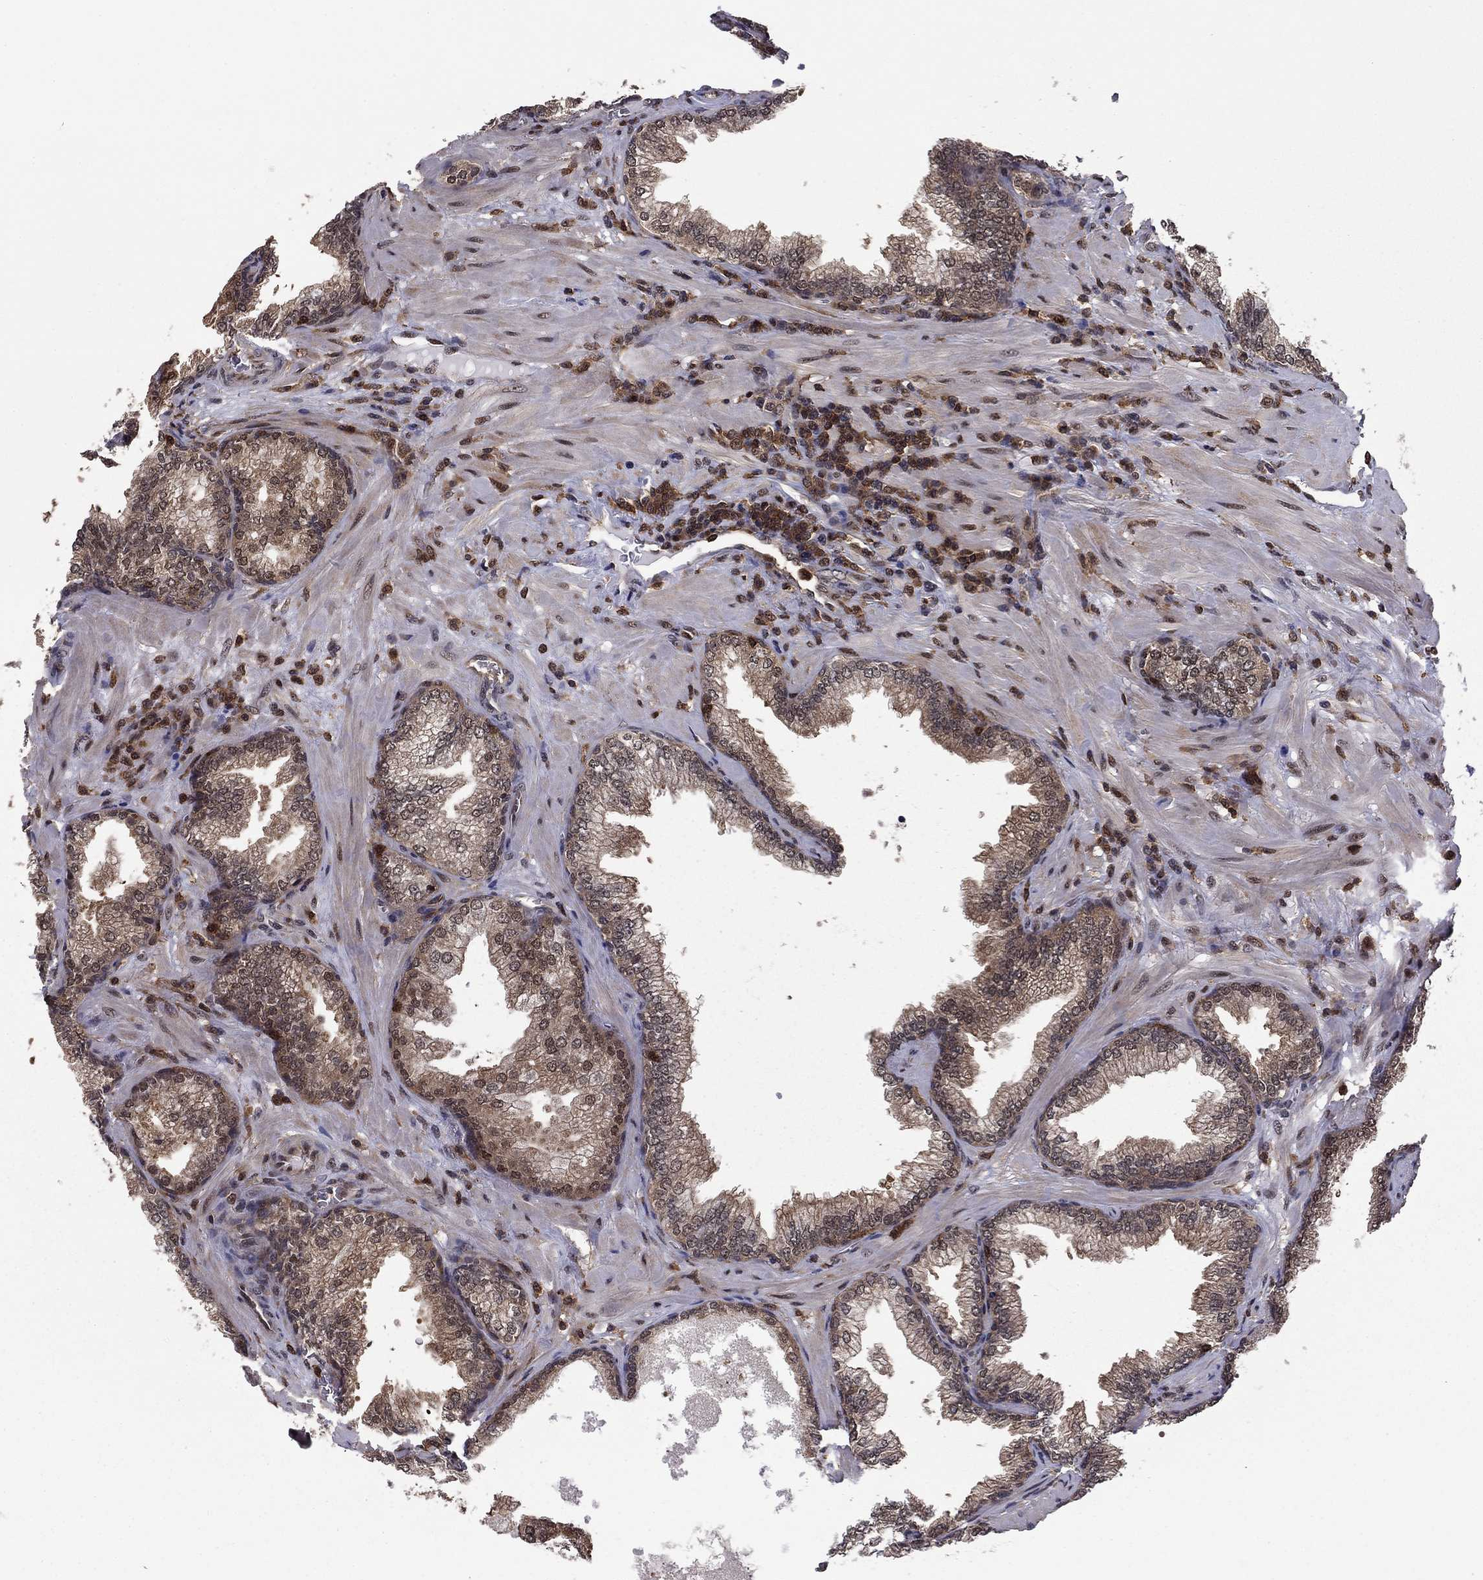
{"staining": {"intensity": "moderate", "quantity": "25%-75%", "location": "cytoplasmic/membranous"}, "tissue": "prostate cancer", "cell_type": "Tumor cells", "image_type": "cancer", "snomed": [{"axis": "morphology", "description": "Adenocarcinoma, Low grade"}, {"axis": "topography", "description": "Prostate"}], "caption": "Immunohistochemistry photomicrograph of human prostate adenocarcinoma (low-grade) stained for a protein (brown), which shows medium levels of moderate cytoplasmic/membranous expression in approximately 25%-75% of tumor cells.", "gene": "PSMD2", "patient": {"sex": "male", "age": 68}}